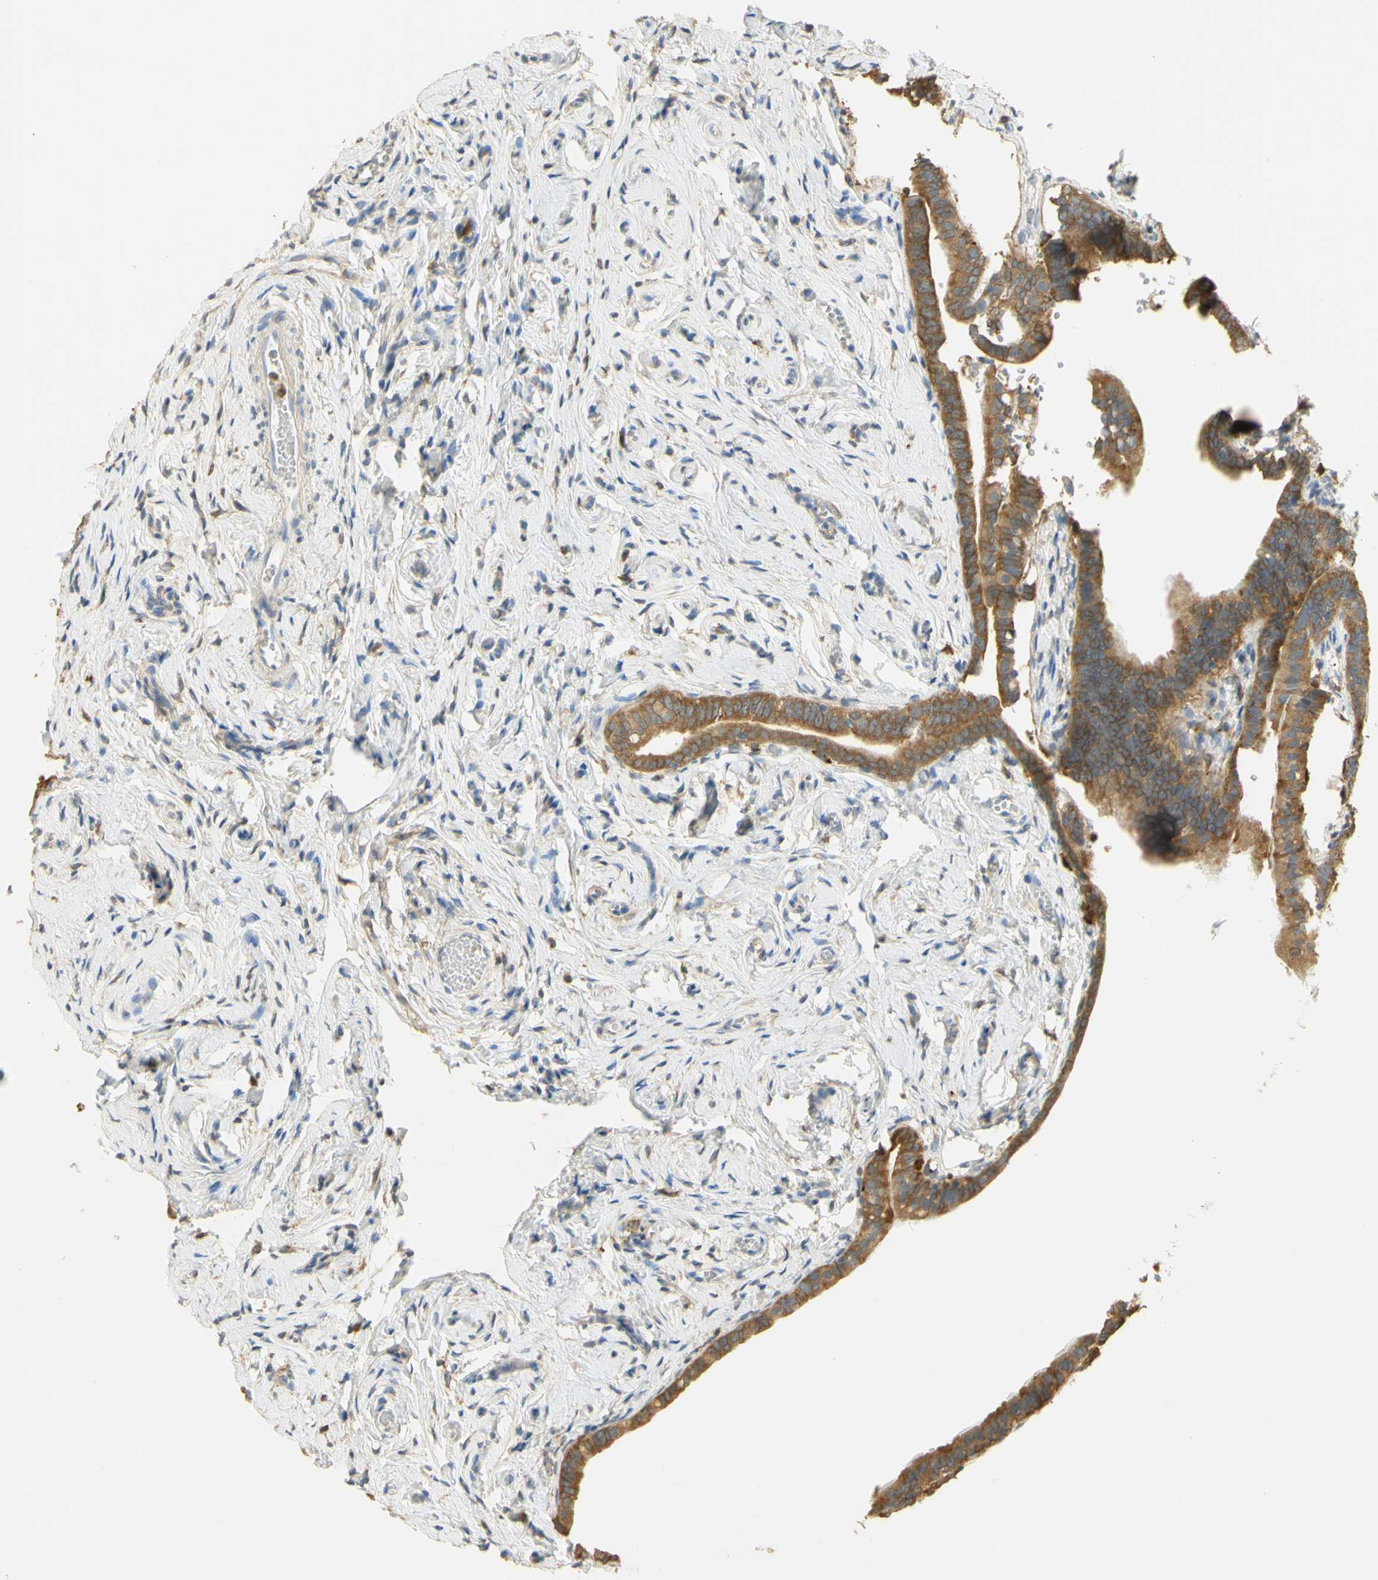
{"staining": {"intensity": "moderate", "quantity": ">75%", "location": "cytoplasmic/membranous"}, "tissue": "fallopian tube", "cell_type": "Glandular cells", "image_type": "normal", "snomed": [{"axis": "morphology", "description": "Normal tissue, NOS"}, {"axis": "topography", "description": "Fallopian tube"}], "caption": "Fallopian tube stained for a protein shows moderate cytoplasmic/membranous positivity in glandular cells. Immunohistochemistry (ihc) stains the protein of interest in brown and the nuclei are stained blue.", "gene": "PAK1", "patient": {"sex": "female", "age": 71}}